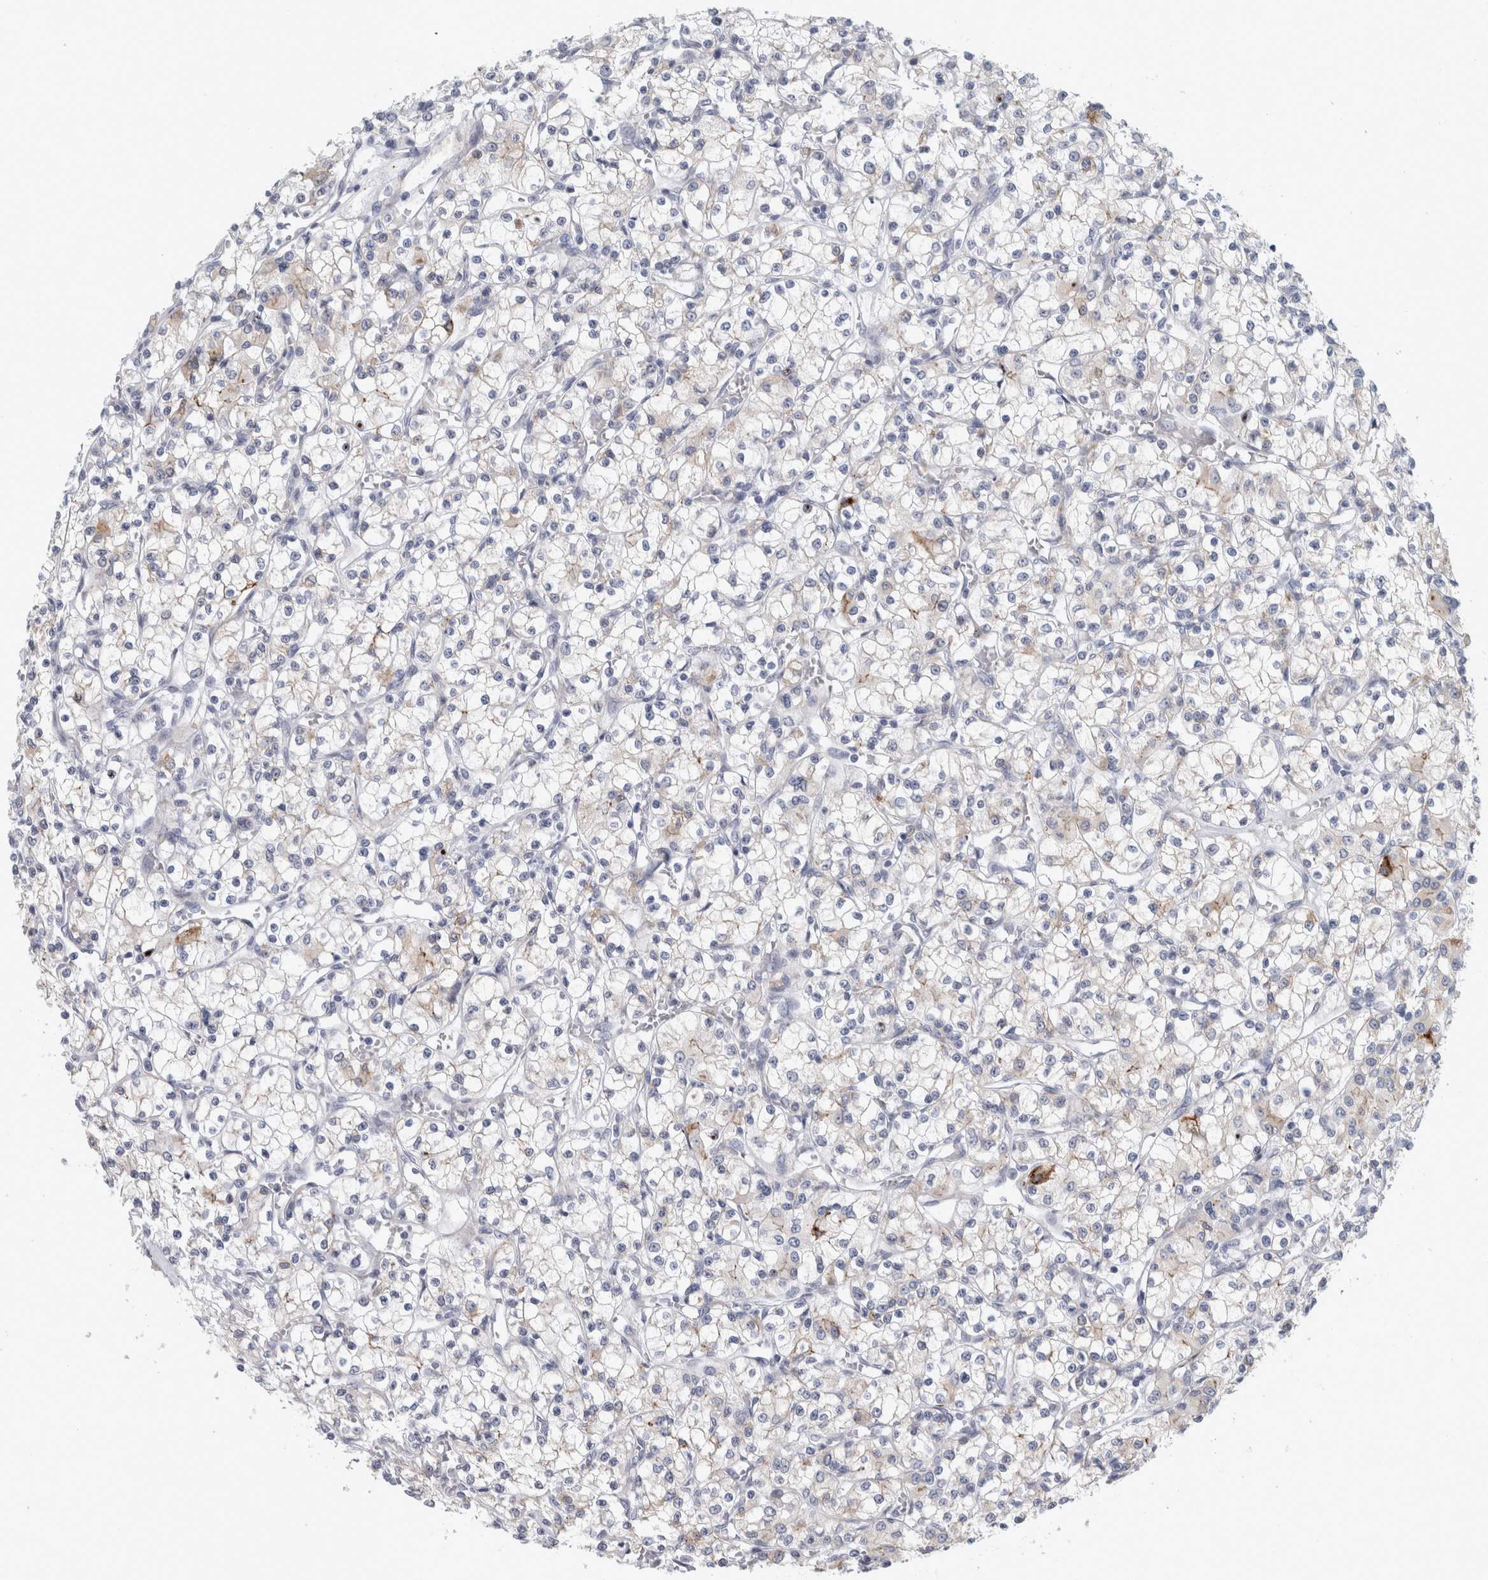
{"staining": {"intensity": "weak", "quantity": "<25%", "location": "cytoplasmic/membranous"}, "tissue": "renal cancer", "cell_type": "Tumor cells", "image_type": "cancer", "snomed": [{"axis": "morphology", "description": "Adenocarcinoma, NOS"}, {"axis": "topography", "description": "Kidney"}], "caption": "IHC of human renal cancer (adenocarcinoma) demonstrates no positivity in tumor cells.", "gene": "B3GNT3", "patient": {"sex": "female", "age": 59}}